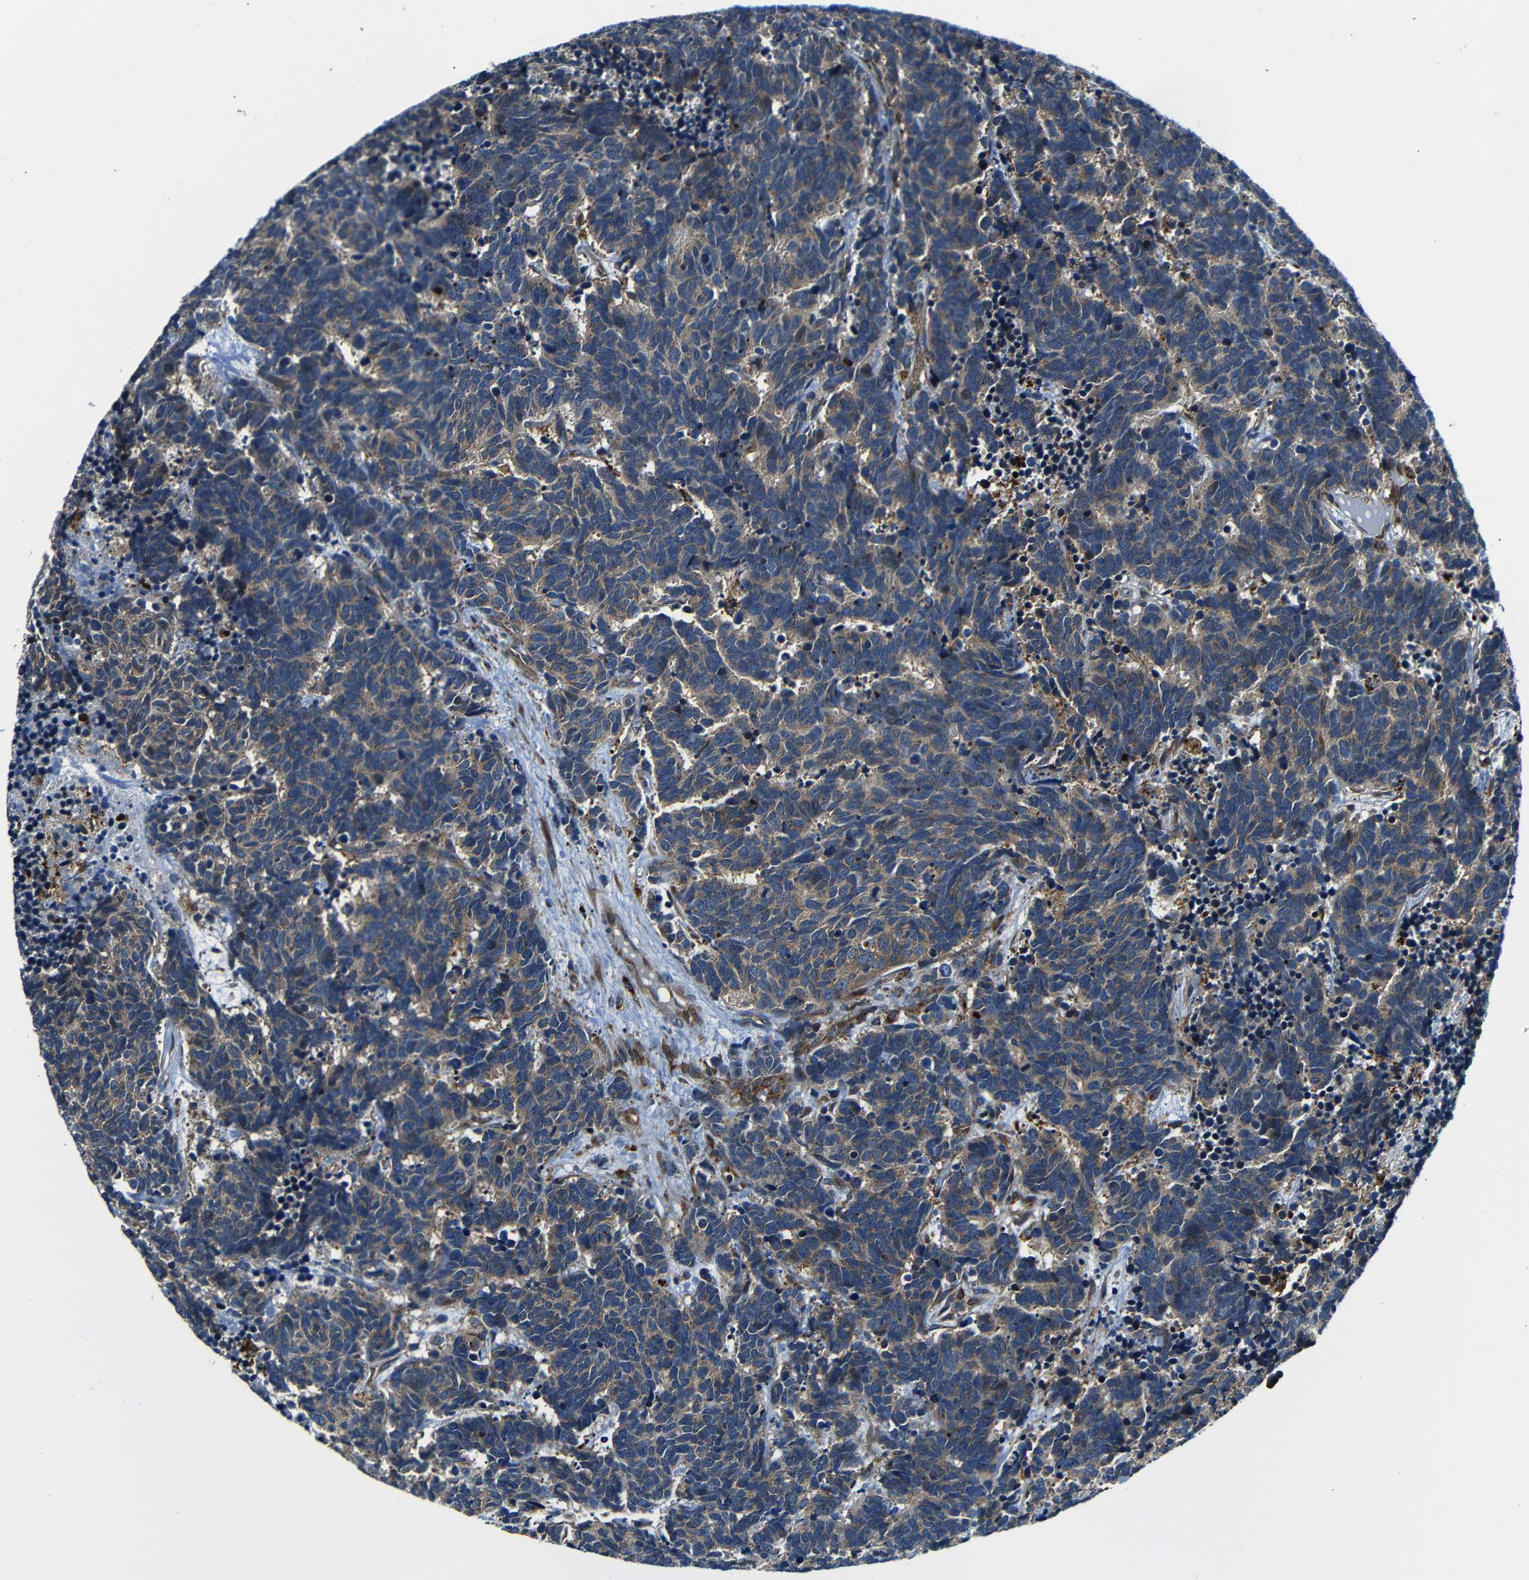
{"staining": {"intensity": "weak", "quantity": ">75%", "location": "cytoplasmic/membranous"}, "tissue": "carcinoid", "cell_type": "Tumor cells", "image_type": "cancer", "snomed": [{"axis": "morphology", "description": "Carcinoma, NOS"}, {"axis": "morphology", "description": "Carcinoid, malignant, NOS"}, {"axis": "topography", "description": "Urinary bladder"}], "caption": "Protein expression by IHC exhibits weak cytoplasmic/membranous positivity in approximately >75% of tumor cells in carcinoid.", "gene": "ABCE1", "patient": {"sex": "male", "age": 57}}